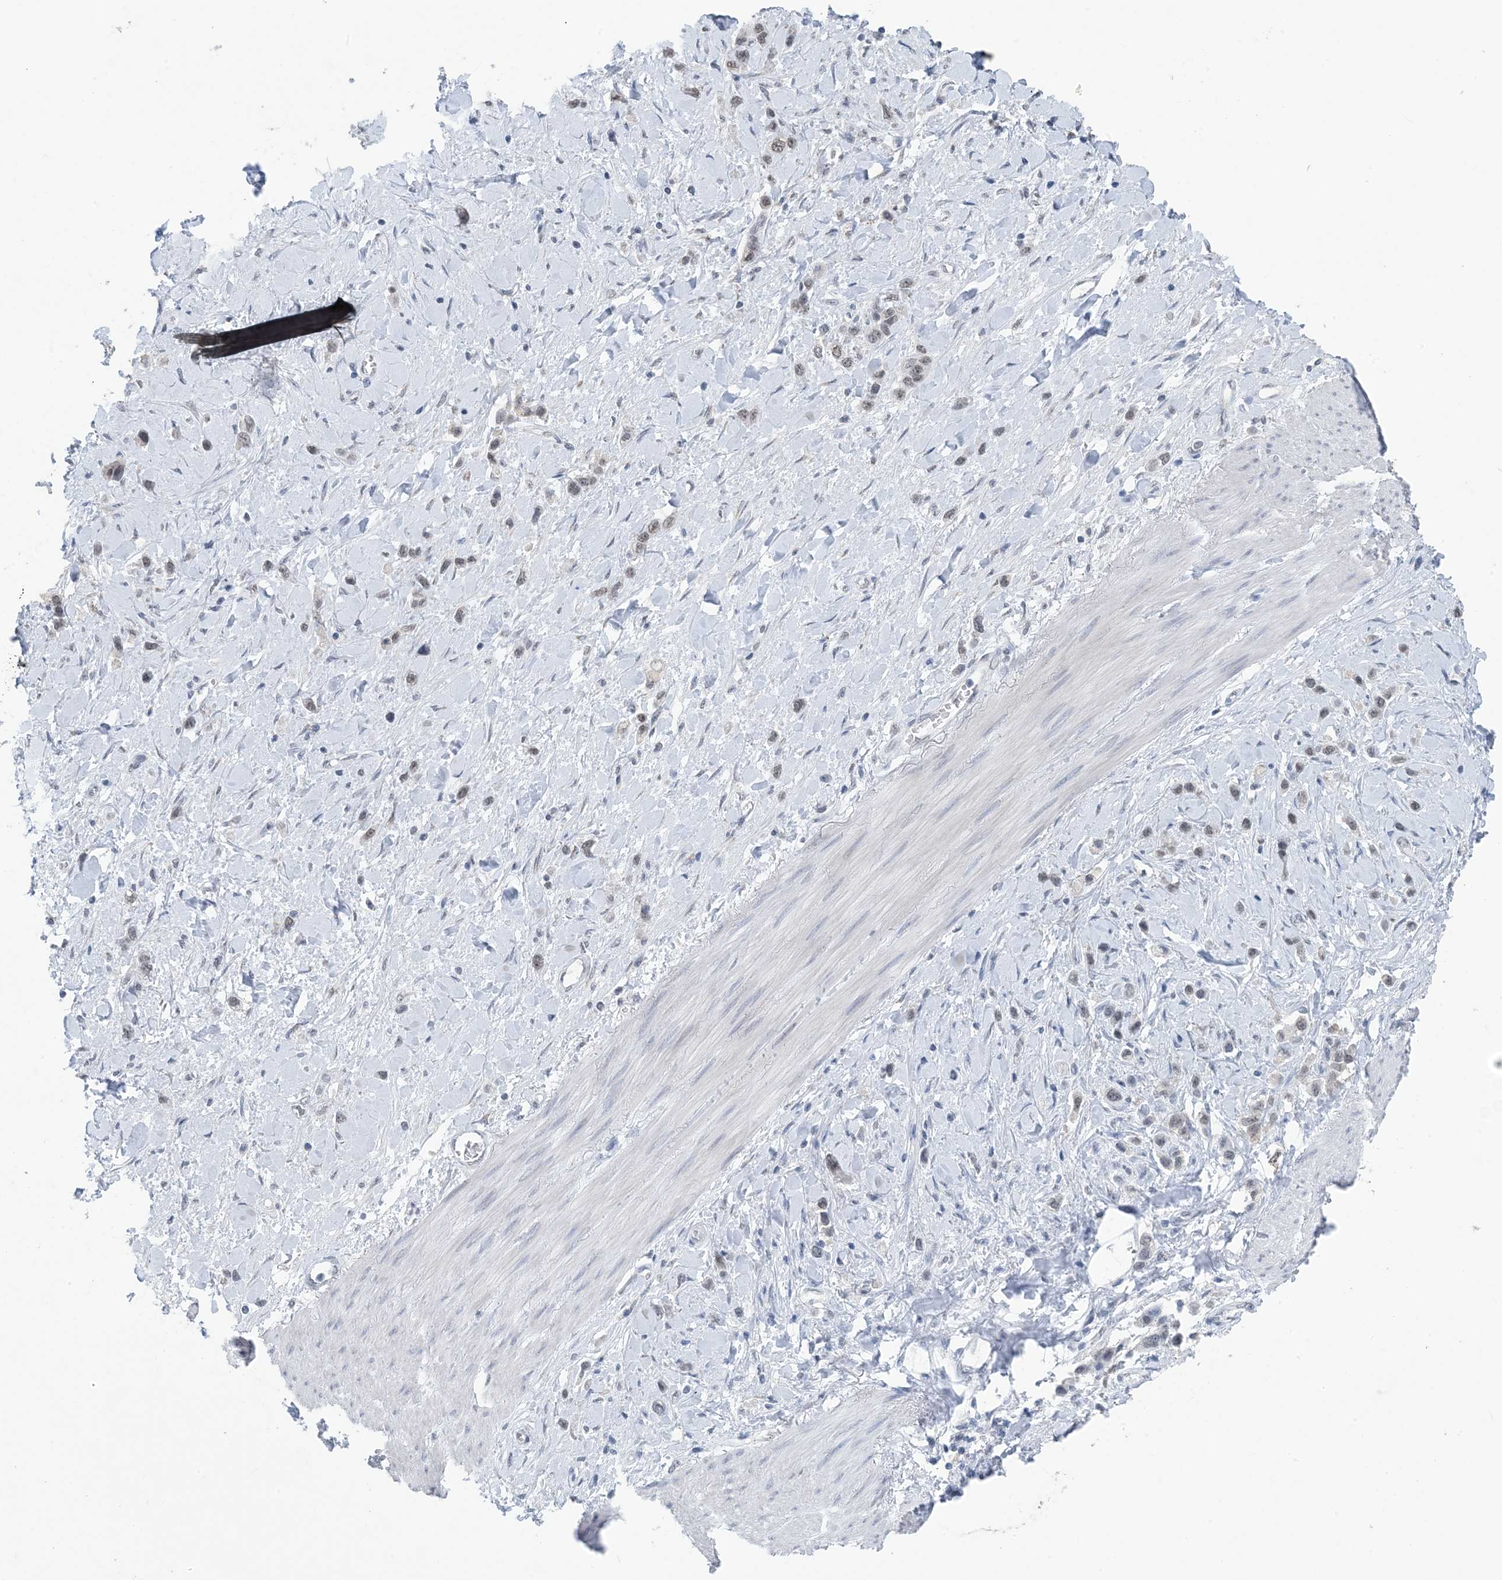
{"staining": {"intensity": "weak", "quantity": "25%-75%", "location": "nuclear"}, "tissue": "stomach cancer", "cell_type": "Tumor cells", "image_type": "cancer", "snomed": [{"axis": "morphology", "description": "Normal tissue, NOS"}, {"axis": "morphology", "description": "Adenocarcinoma, NOS"}, {"axis": "topography", "description": "Stomach, upper"}, {"axis": "topography", "description": "Stomach"}], "caption": "There is low levels of weak nuclear expression in tumor cells of stomach adenocarcinoma, as demonstrated by immunohistochemical staining (brown color).", "gene": "MBD2", "patient": {"sex": "female", "age": 65}}